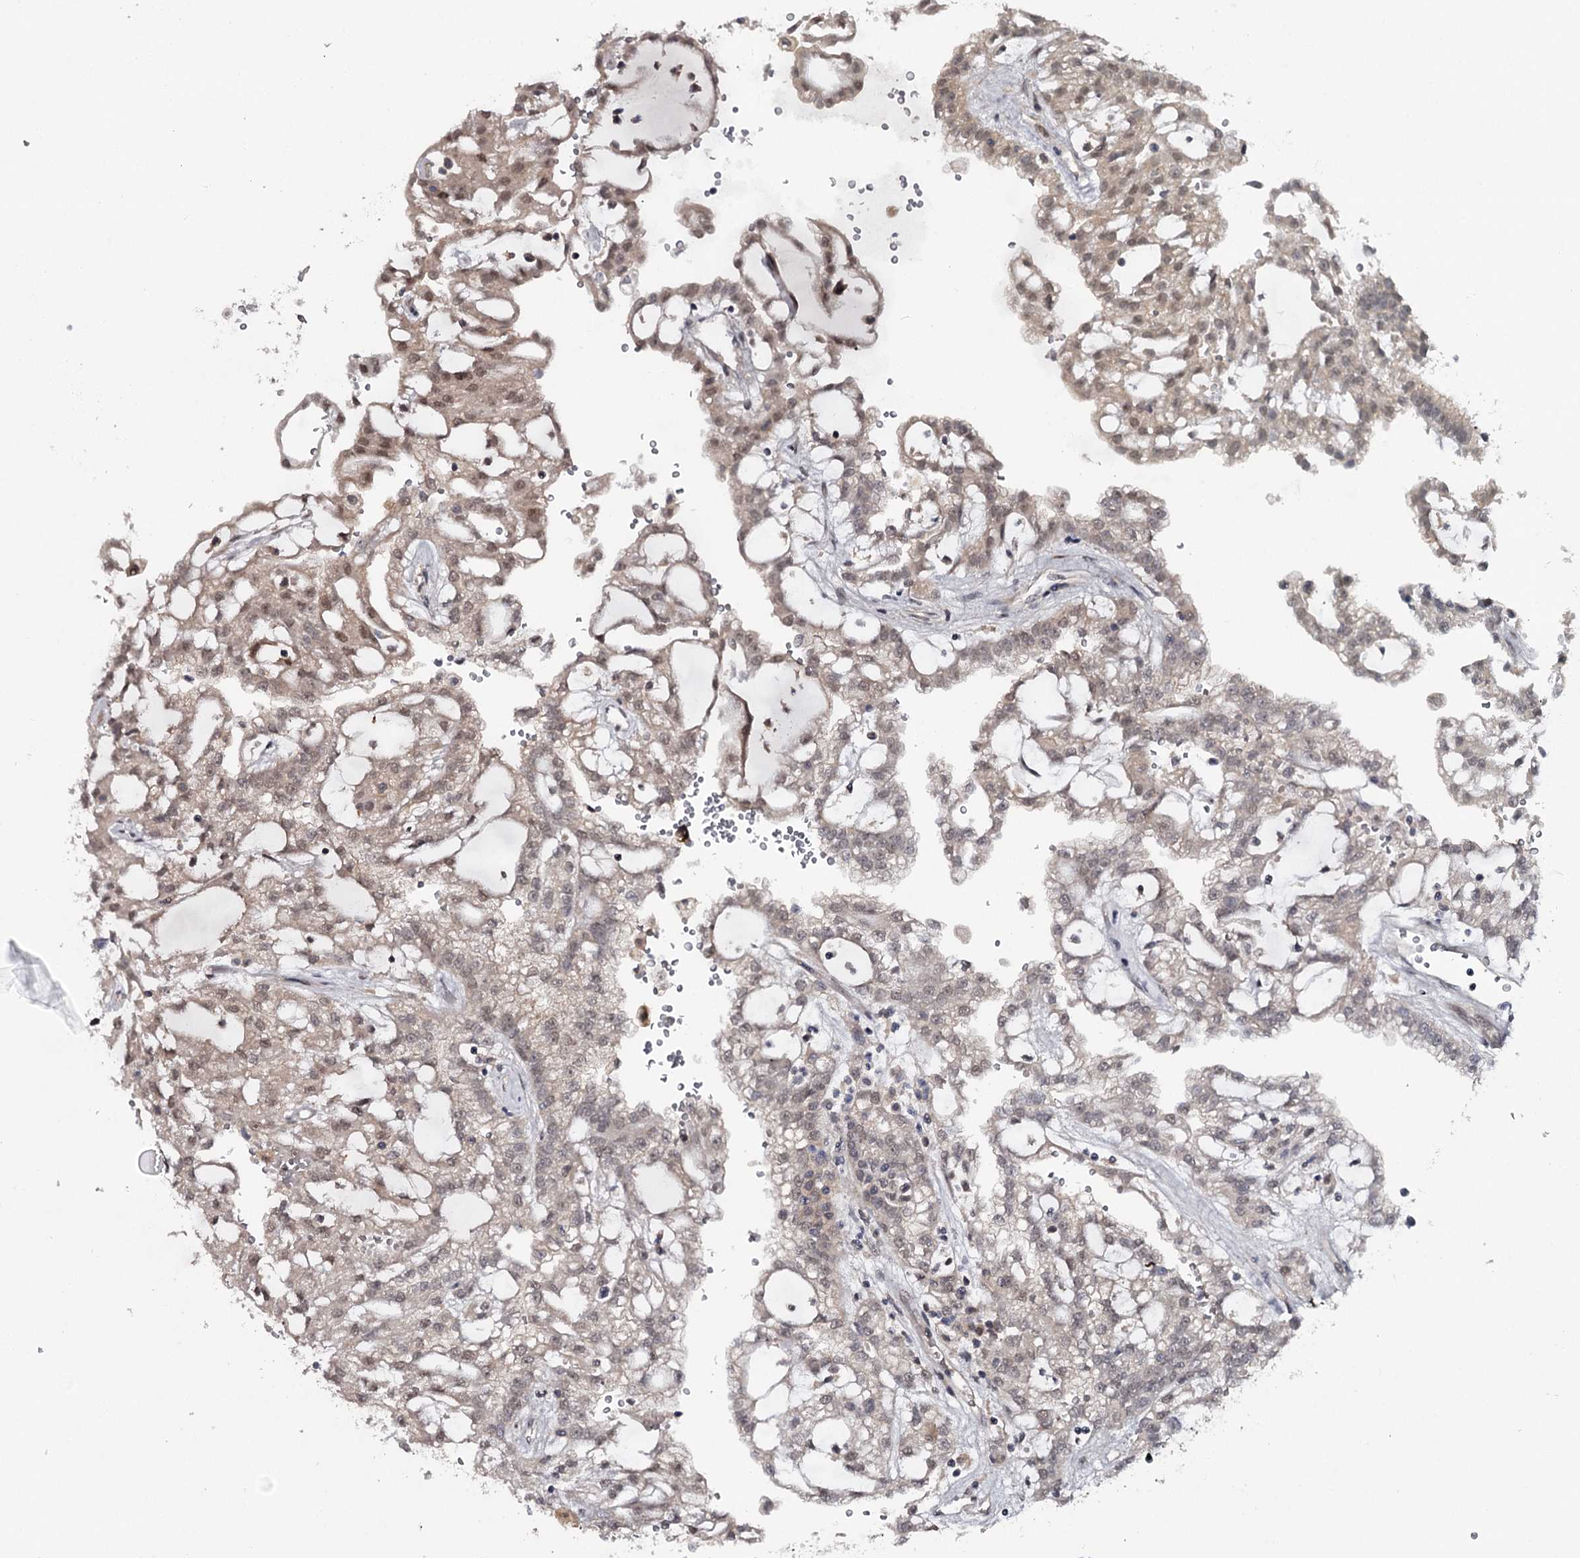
{"staining": {"intensity": "weak", "quantity": "25%-75%", "location": "nuclear"}, "tissue": "renal cancer", "cell_type": "Tumor cells", "image_type": "cancer", "snomed": [{"axis": "morphology", "description": "Adenocarcinoma, NOS"}, {"axis": "topography", "description": "Kidney"}], "caption": "Renal cancer (adenocarcinoma) stained for a protein (brown) shows weak nuclear positive staining in approximately 25%-75% of tumor cells.", "gene": "GTSF1", "patient": {"sex": "male", "age": 63}}